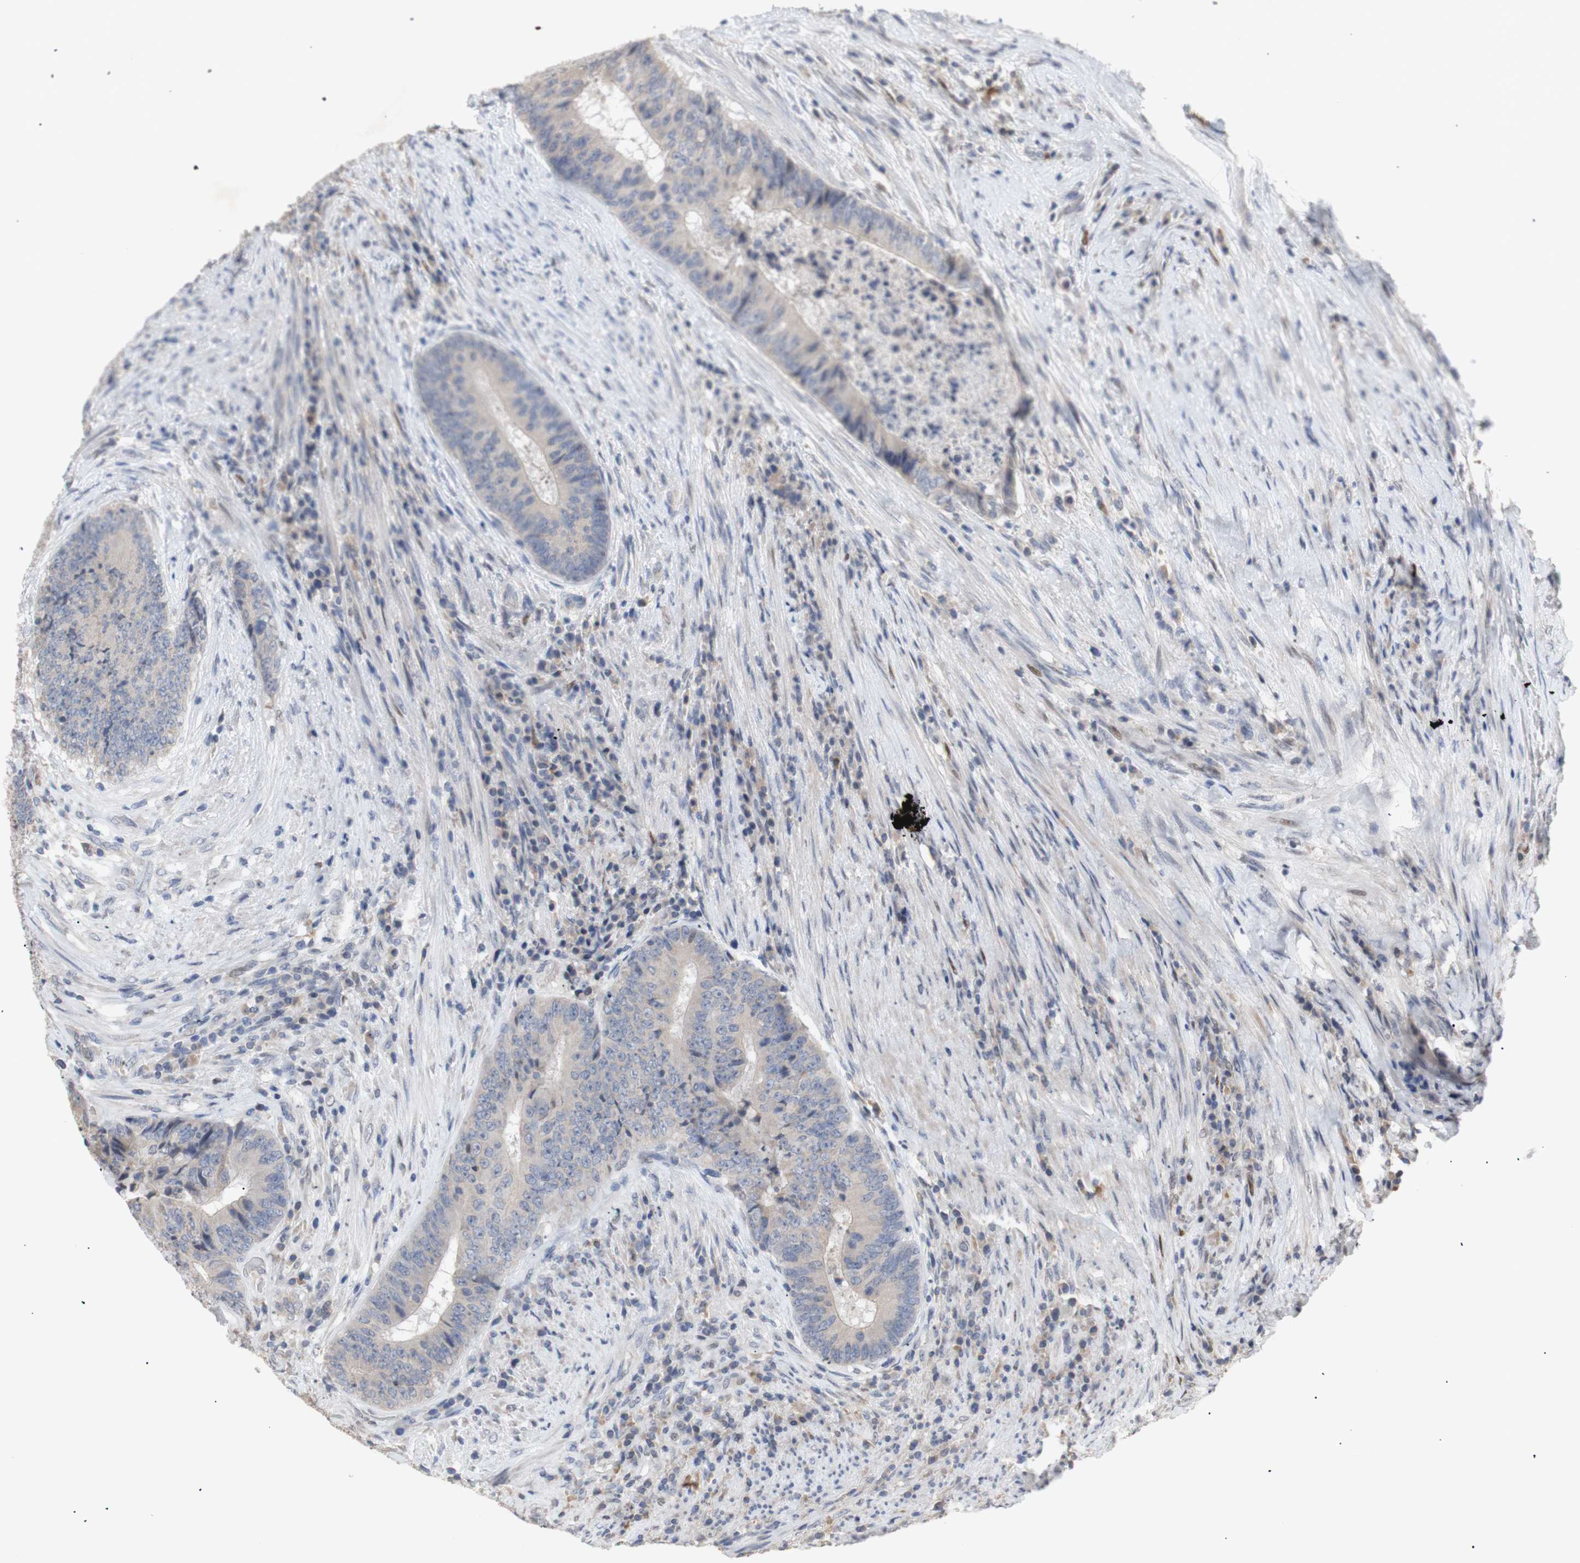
{"staining": {"intensity": "weak", "quantity": ">75%", "location": "cytoplasmic/membranous"}, "tissue": "colorectal cancer", "cell_type": "Tumor cells", "image_type": "cancer", "snomed": [{"axis": "morphology", "description": "Adenocarcinoma, NOS"}, {"axis": "topography", "description": "Rectum"}], "caption": "High-magnification brightfield microscopy of colorectal cancer (adenocarcinoma) stained with DAB (3,3'-diaminobenzidine) (brown) and counterstained with hematoxylin (blue). tumor cells exhibit weak cytoplasmic/membranous staining is present in approximately>75% of cells. (Brightfield microscopy of DAB IHC at high magnification).", "gene": "FOSB", "patient": {"sex": "male", "age": 72}}